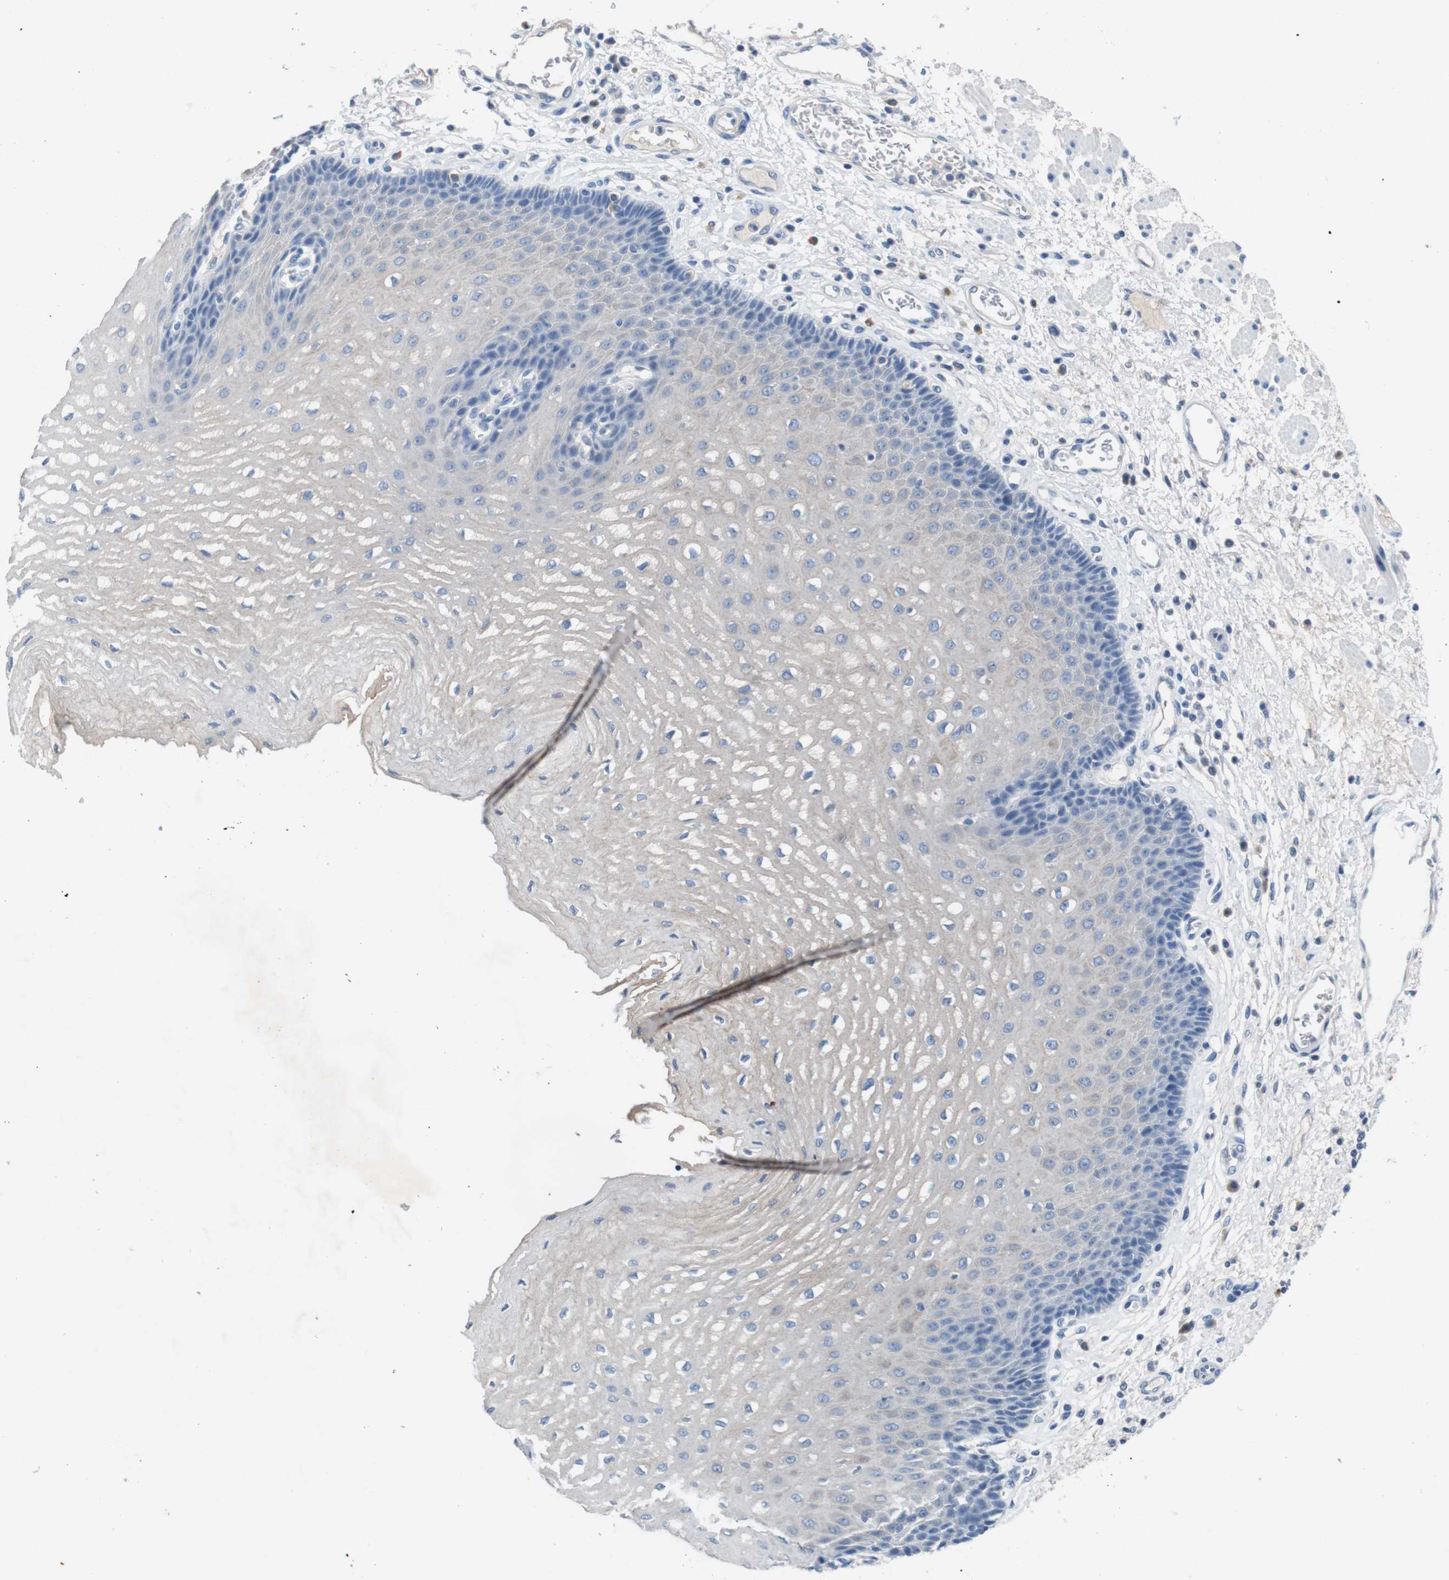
{"staining": {"intensity": "negative", "quantity": "none", "location": "none"}, "tissue": "esophagus", "cell_type": "Squamous epithelial cells", "image_type": "normal", "snomed": [{"axis": "morphology", "description": "Normal tissue, NOS"}, {"axis": "topography", "description": "Esophagus"}], "caption": "The histopathology image reveals no significant staining in squamous epithelial cells of esophagus.", "gene": "SLC2A8", "patient": {"sex": "male", "age": 54}}